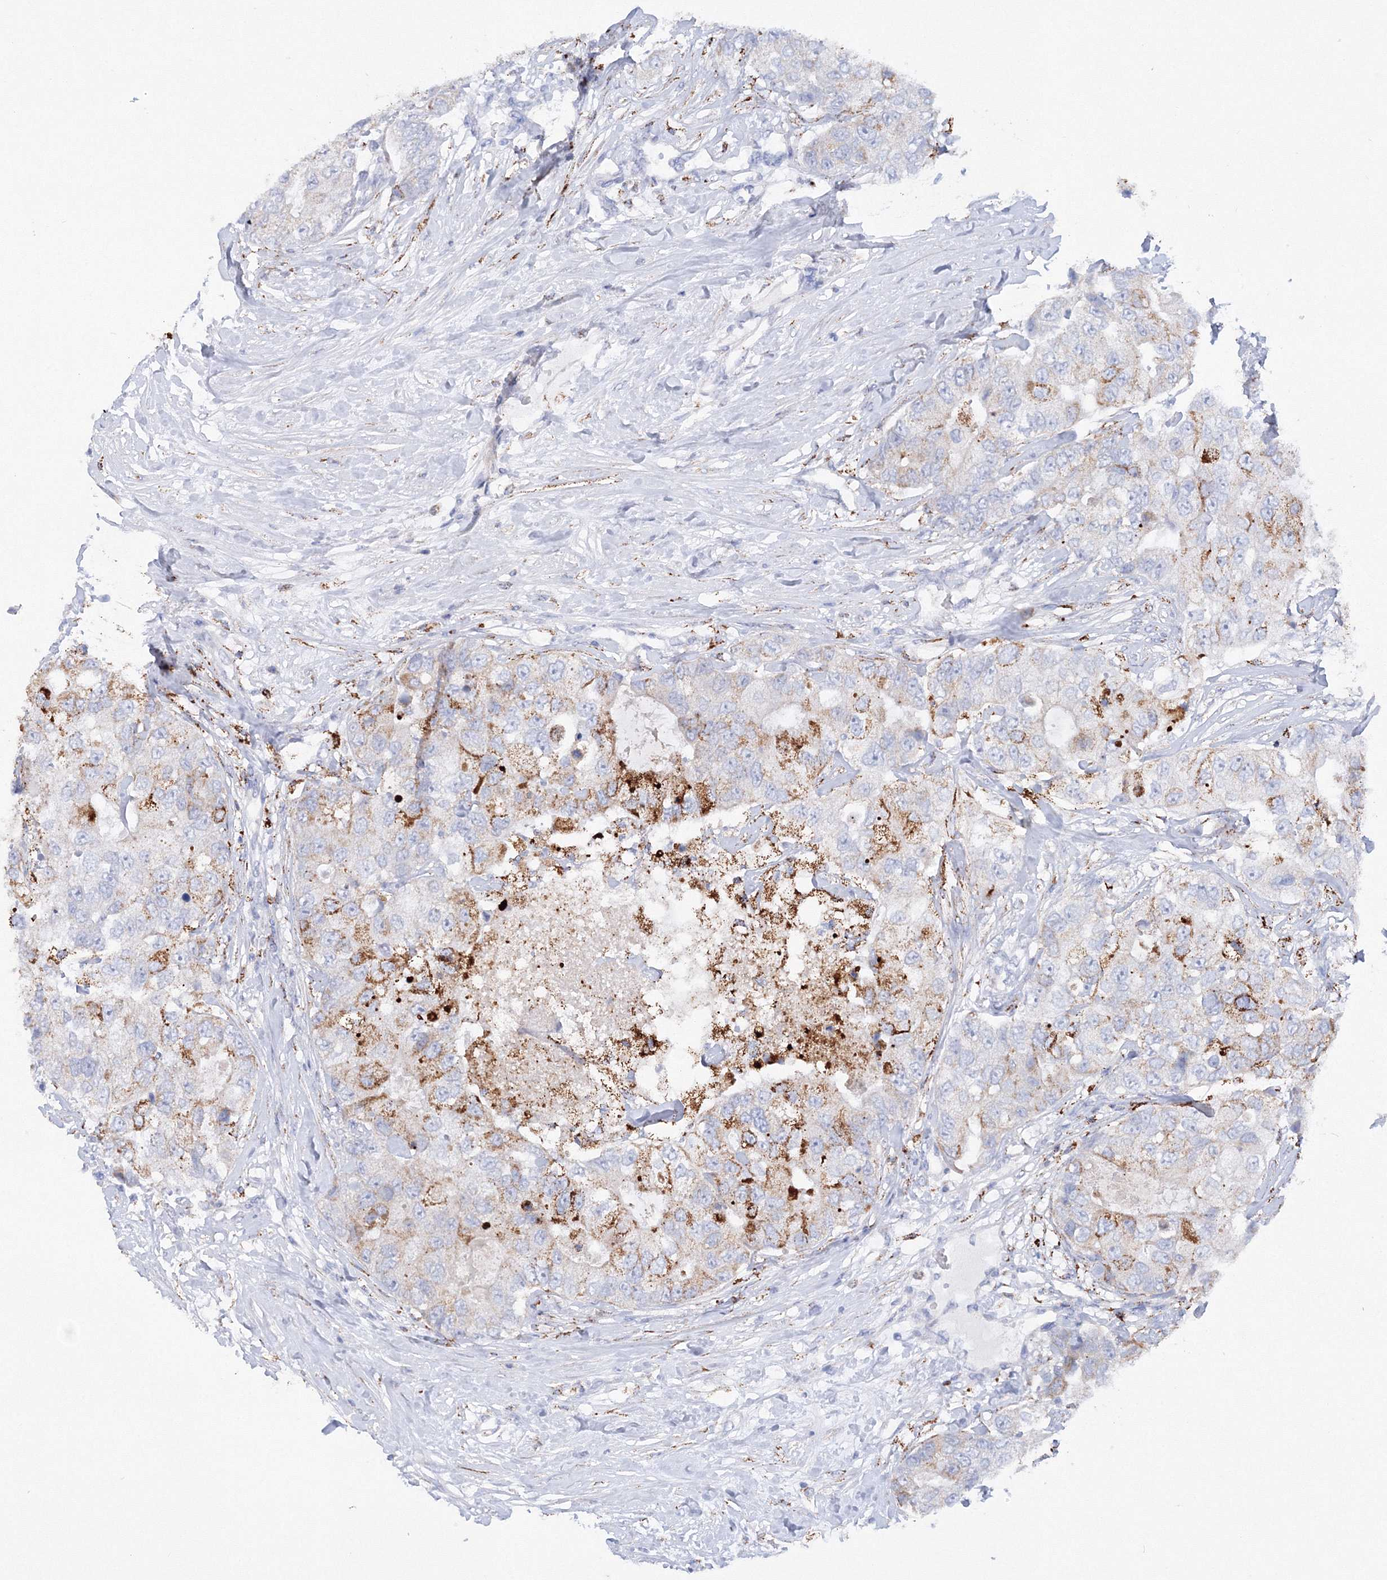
{"staining": {"intensity": "strong", "quantity": "<25%", "location": "cytoplasmic/membranous"}, "tissue": "breast cancer", "cell_type": "Tumor cells", "image_type": "cancer", "snomed": [{"axis": "morphology", "description": "Duct carcinoma"}, {"axis": "topography", "description": "Breast"}], "caption": "An immunohistochemistry (IHC) photomicrograph of tumor tissue is shown. Protein staining in brown labels strong cytoplasmic/membranous positivity in intraductal carcinoma (breast) within tumor cells.", "gene": "MERTK", "patient": {"sex": "female", "age": 62}}